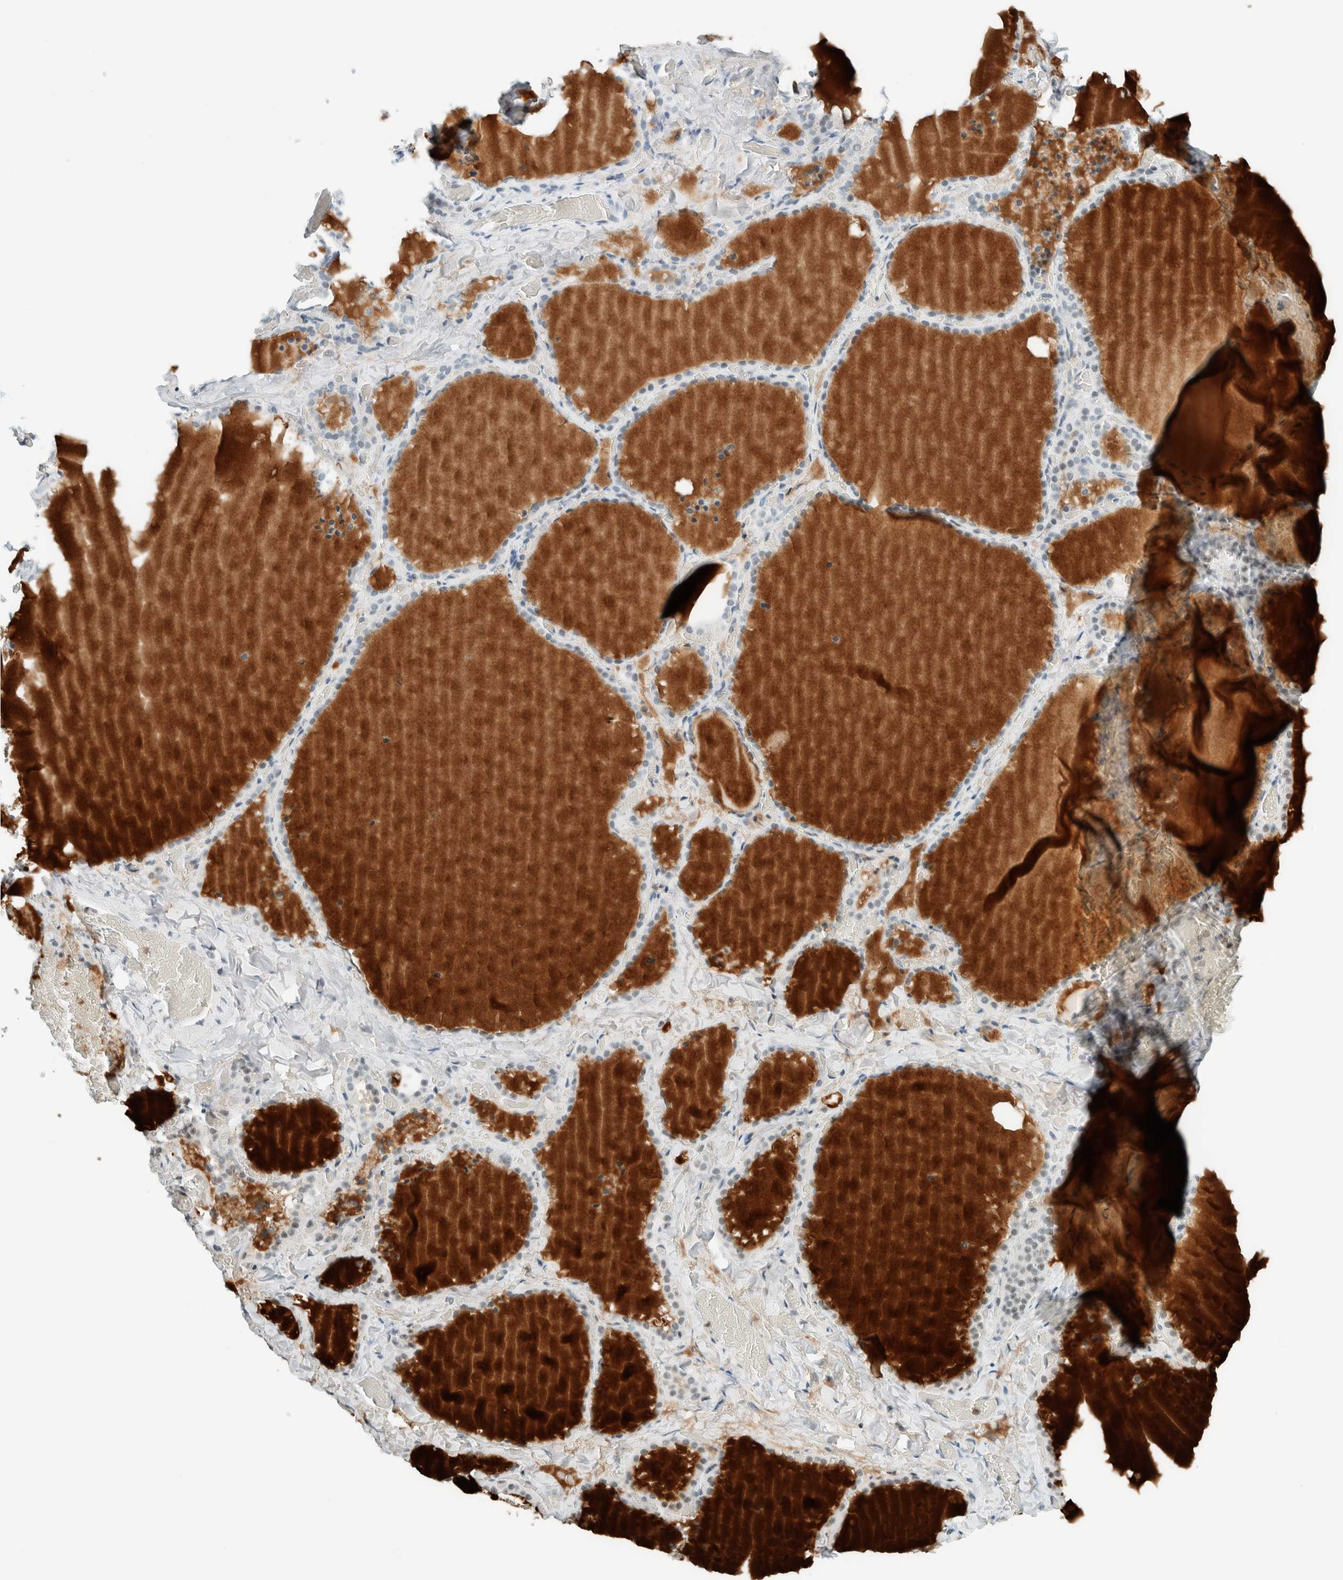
{"staining": {"intensity": "negative", "quantity": "none", "location": "none"}, "tissue": "thyroid gland", "cell_type": "Glandular cells", "image_type": "normal", "snomed": [{"axis": "morphology", "description": "Normal tissue, NOS"}, {"axis": "topography", "description": "Thyroid gland"}], "caption": "Glandular cells are negative for protein expression in normal human thyroid gland. (DAB (3,3'-diaminobenzidine) immunohistochemistry (IHC) with hematoxylin counter stain).", "gene": "CYSRT1", "patient": {"sex": "female", "age": 22}}